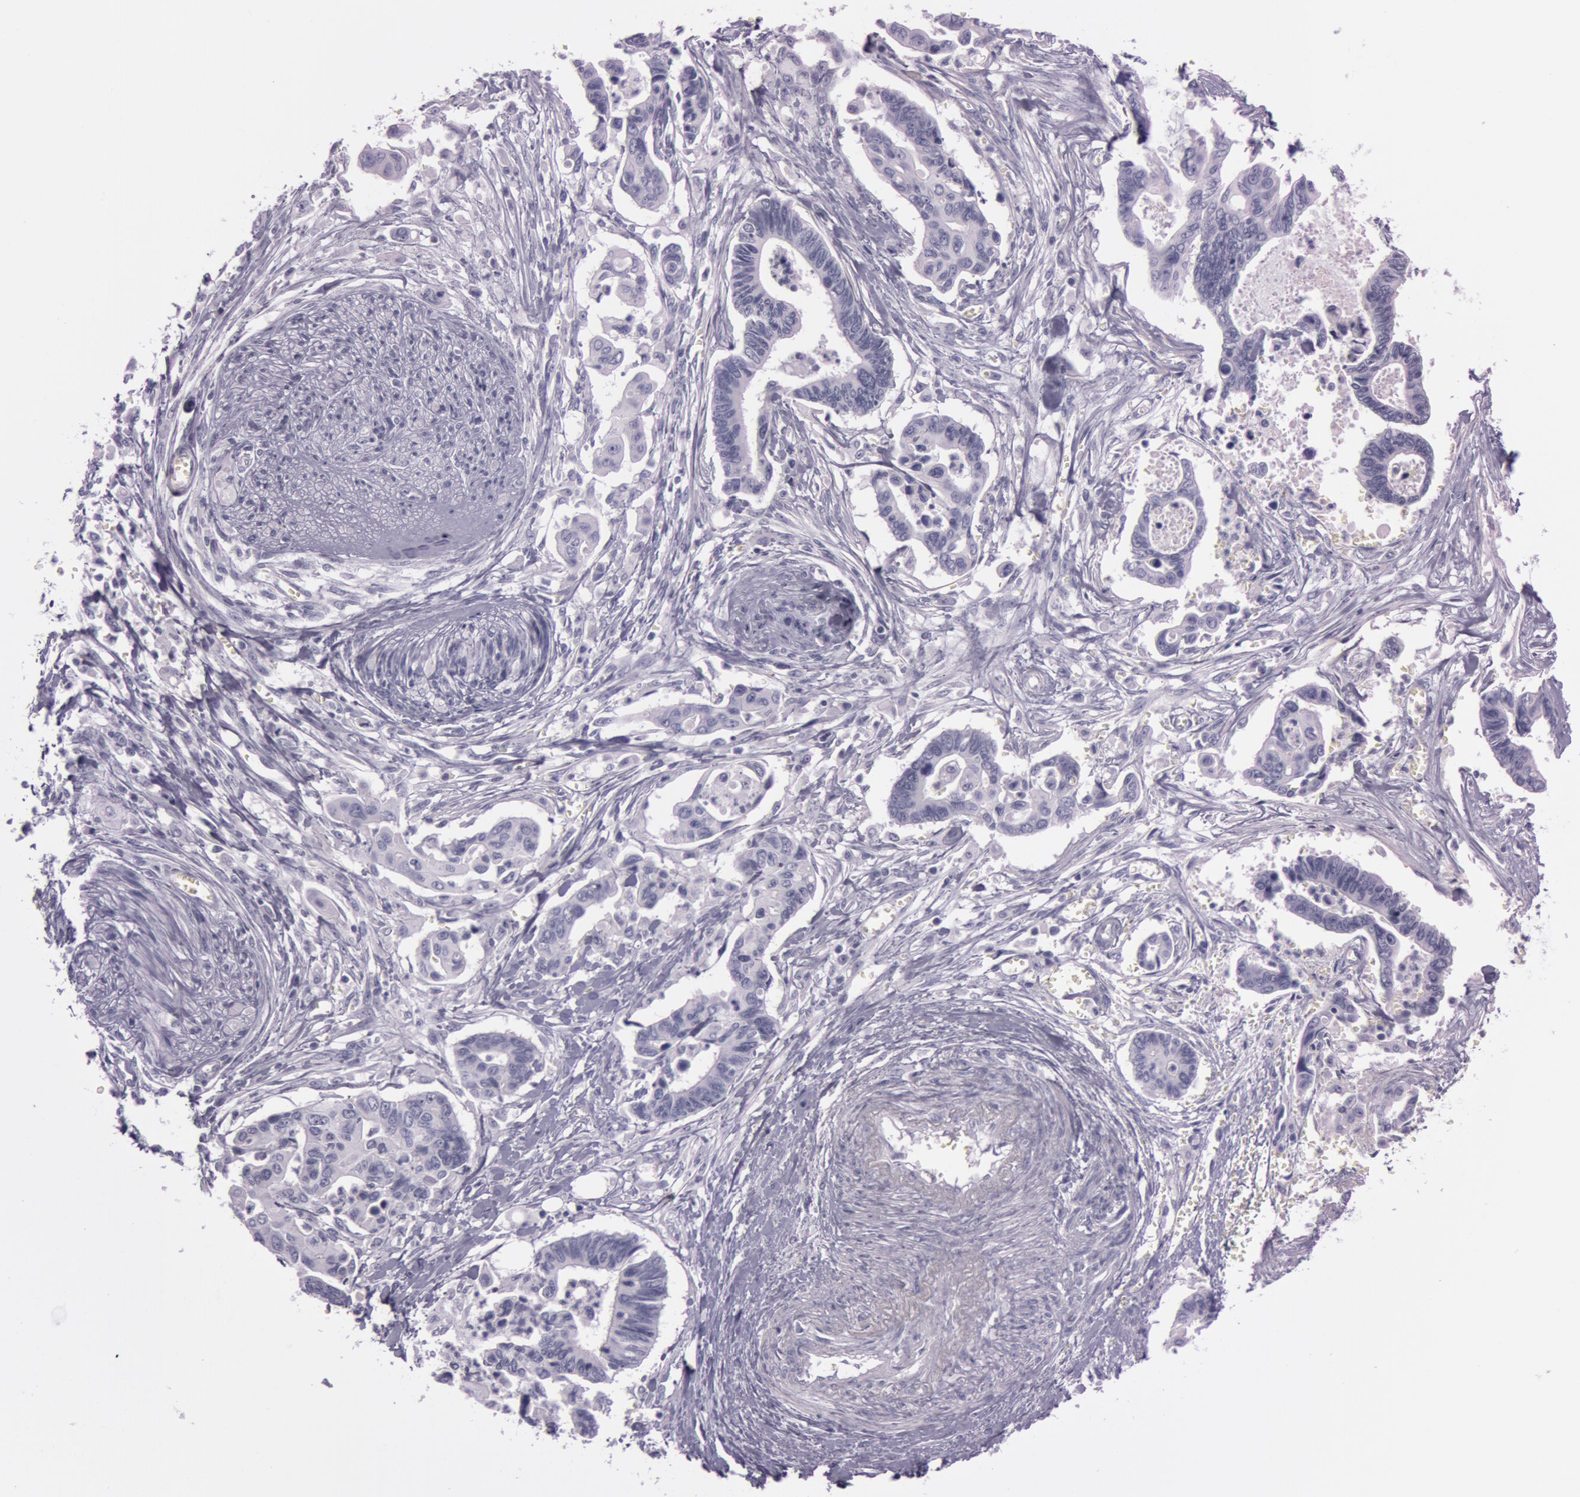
{"staining": {"intensity": "negative", "quantity": "none", "location": "none"}, "tissue": "pancreatic cancer", "cell_type": "Tumor cells", "image_type": "cancer", "snomed": [{"axis": "morphology", "description": "Adenocarcinoma, NOS"}, {"axis": "topography", "description": "Pancreas"}], "caption": "This photomicrograph is of pancreatic adenocarcinoma stained with immunohistochemistry (IHC) to label a protein in brown with the nuclei are counter-stained blue. There is no expression in tumor cells.", "gene": "S100A7", "patient": {"sex": "female", "age": 70}}